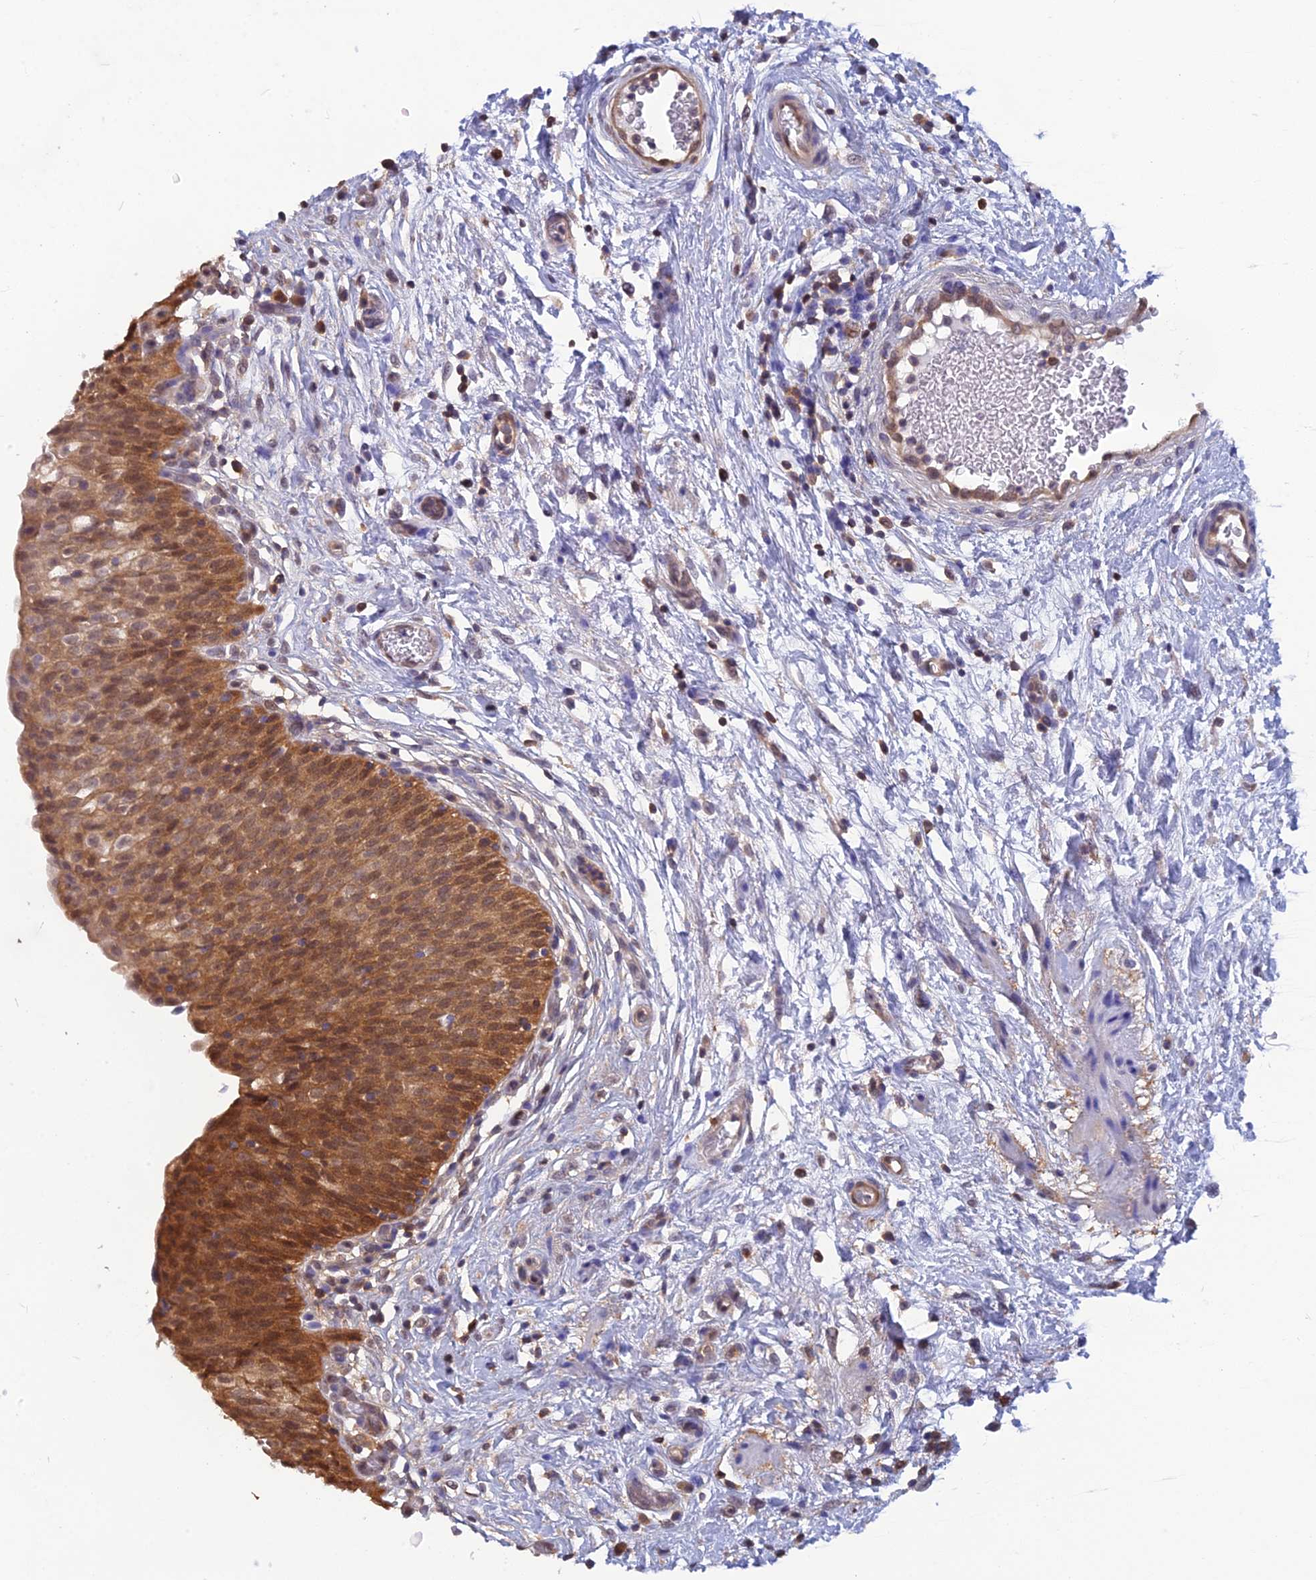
{"staining": {"intensity": "moderate", "quantity": ">75%", "location": "cytoplasmic/membranous,nuclear"}, "tissue": "urinary bladder", "cell_type": "Urothelial cells", "image_type": "normal", "snomed": [{"axis": "morphology", "description": "Normal tissue, NOS"}, {"axis": "topography", "description": "Urinary bladder"}], "caption": "Protein analysis of normal urinary bladder displays moderate cytoplasmic/membranous,nuclear staining in about >75% of urothelial cells.", "gene": "HINT1", "patient": {"sex": "male", "age": 55}}